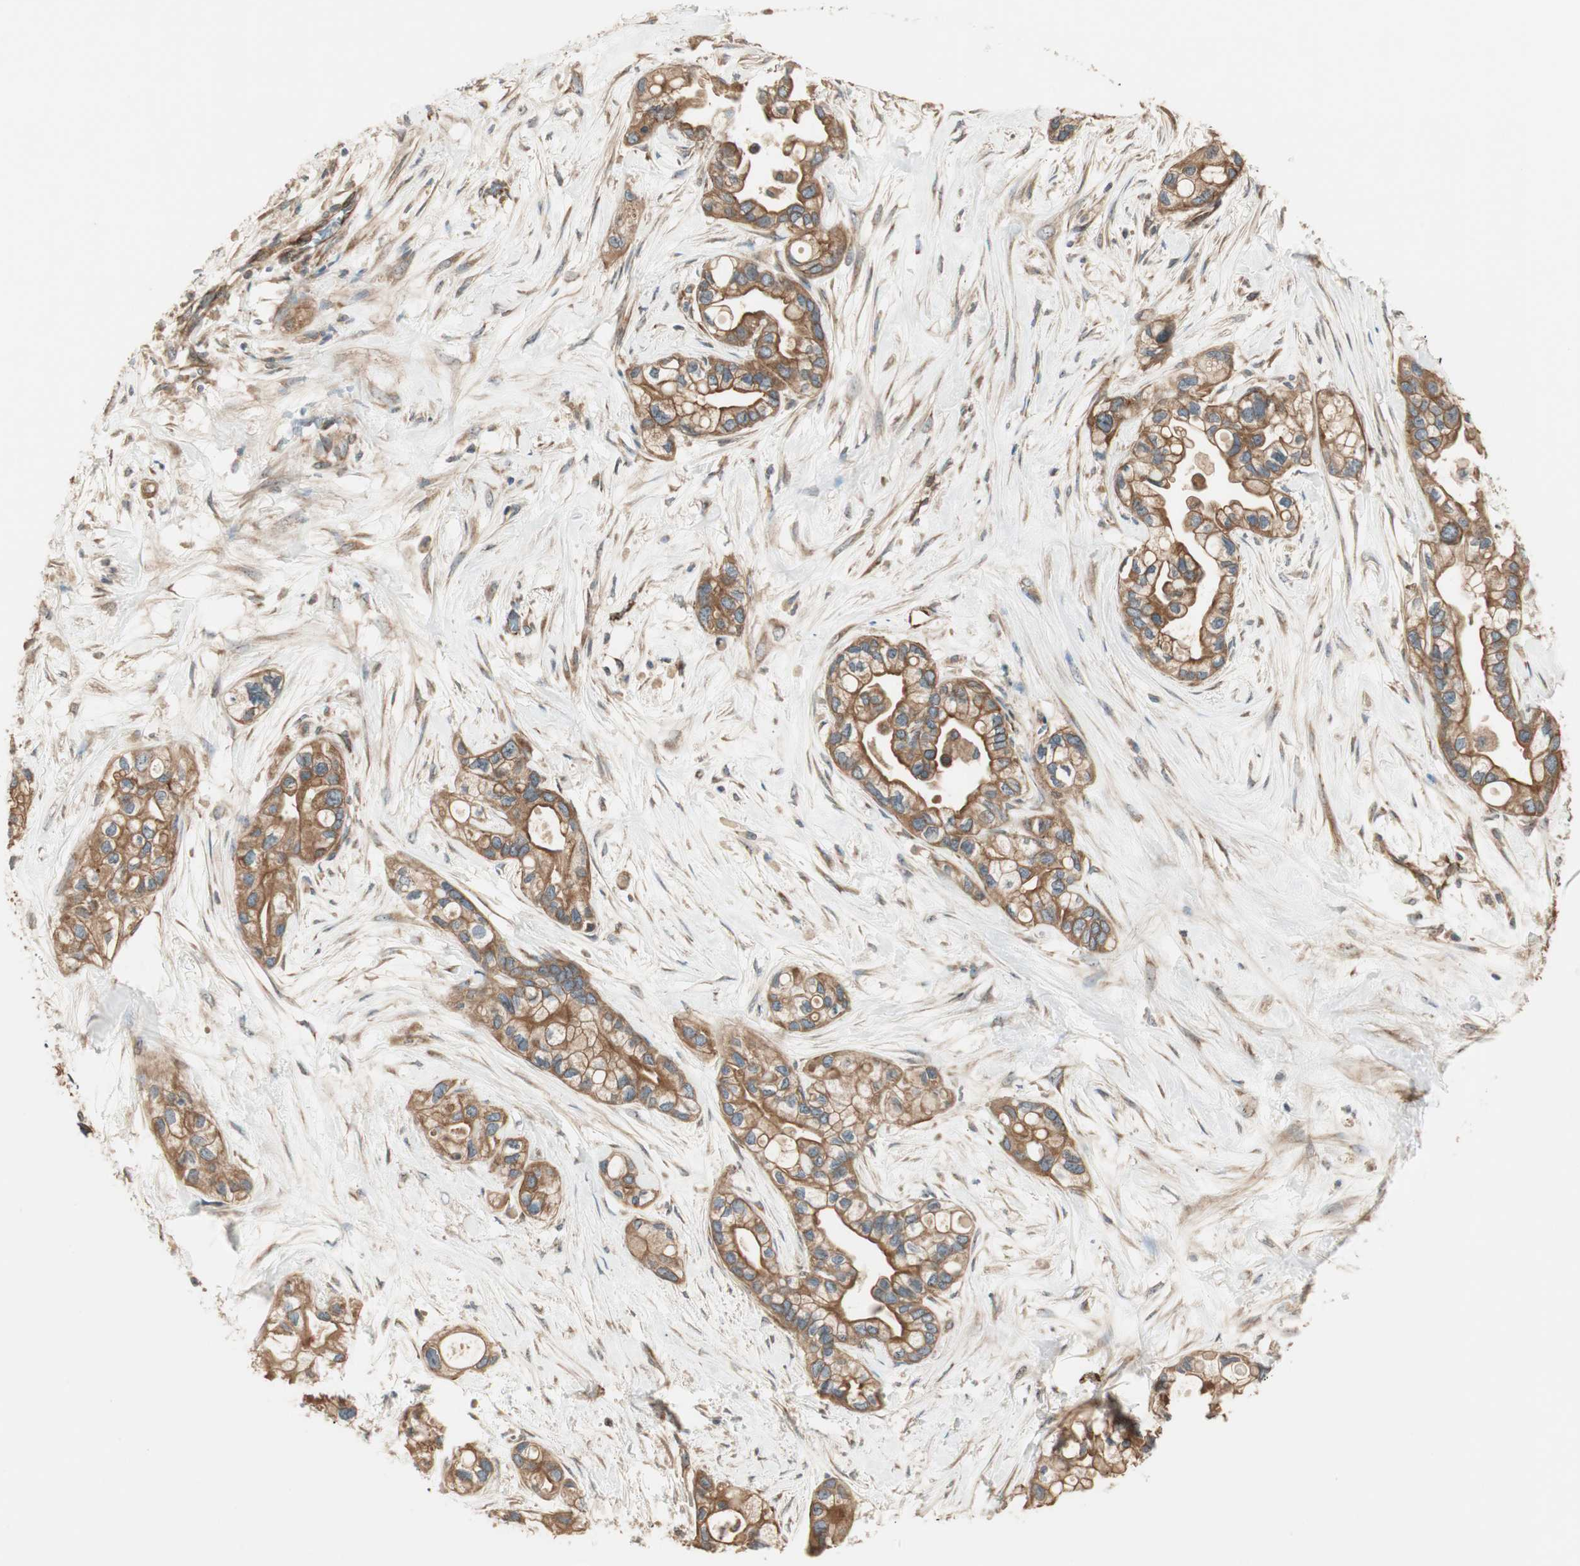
{"staining": {"intensity": "strong", "quantity": ">75%", "location": "cytoplasmic/membranous"}, "tissue": "pancreatic cancer", "cell_type": "Tumor cells", "image_type": "cancer", "snomed": [{"axis": "morphology", "description": "Adenocarcinoma, NOS"}, {"axis": "topography", "description": "Pancreas"}], "caption": "Protein analysis of pancreatic adenocarcinoma tissue displays strong cytoplasmic/membranous expression in about >75% of tumor cells.", "gene": "CTTNBP2NL", "patient": {"sex": "female", "age": 77}}